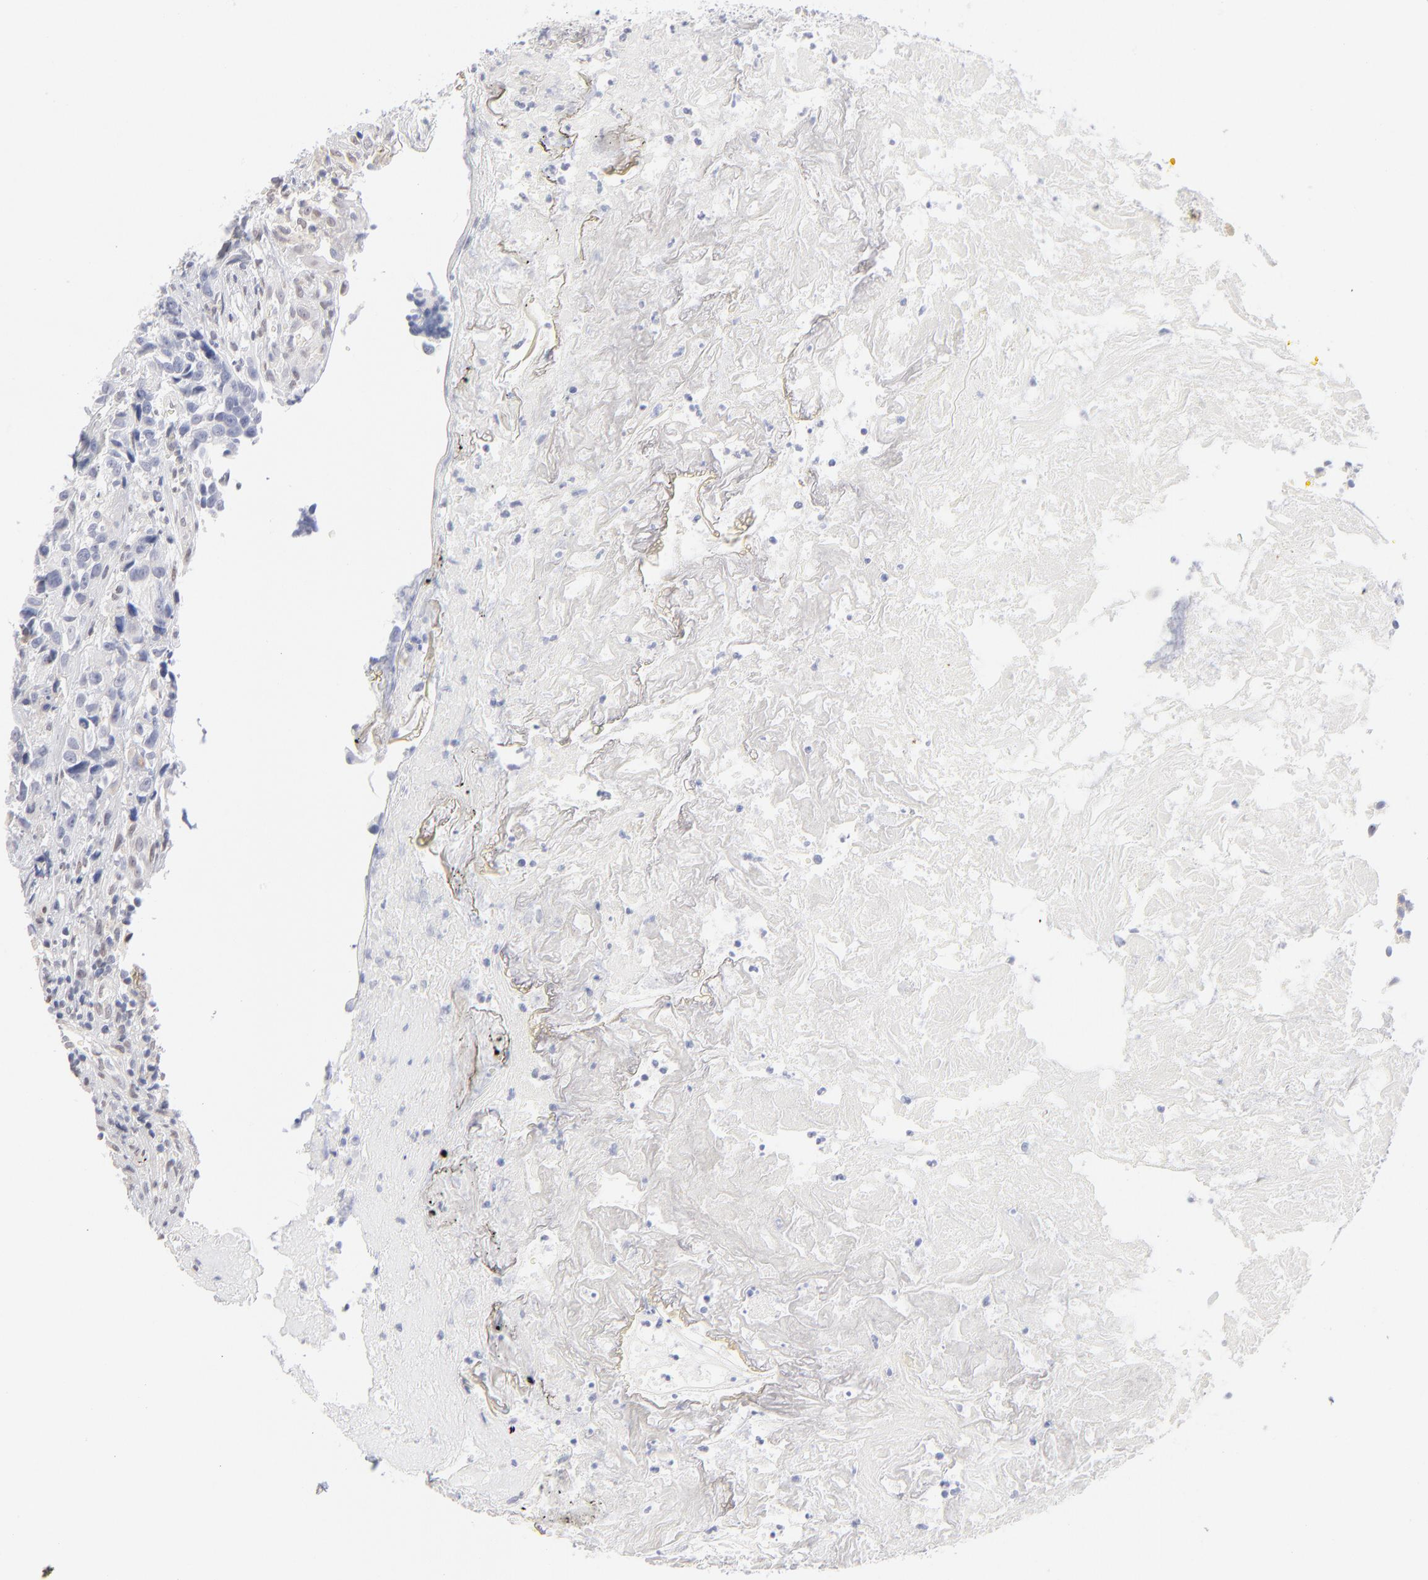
{"staining": {"intensity": "negative", "quantity": "none", "location": "none"}, "tissue": "urothelial cancer", "cell_type": "Tumor cells", "image_type": "cancer", "snomed": [{"axis": "morphology", "description": "Urothelial carcinoma, High grade"}, {"axis": "topography", "description": "Urinary bladder"}], "caption": "Immunohistochemistry (IHC) photomicrograph of urothelial cancer stained for a protein (brown), which reveals no expression in tumor cells. Brightfield microscopy of IHC stained with DAB (3,3'-diaminobenzidine) (brown) and hematoxylin (blue), captured at high magnification.", "gene": "RBM3", "patient": {"sex": "female", "age": 81}}